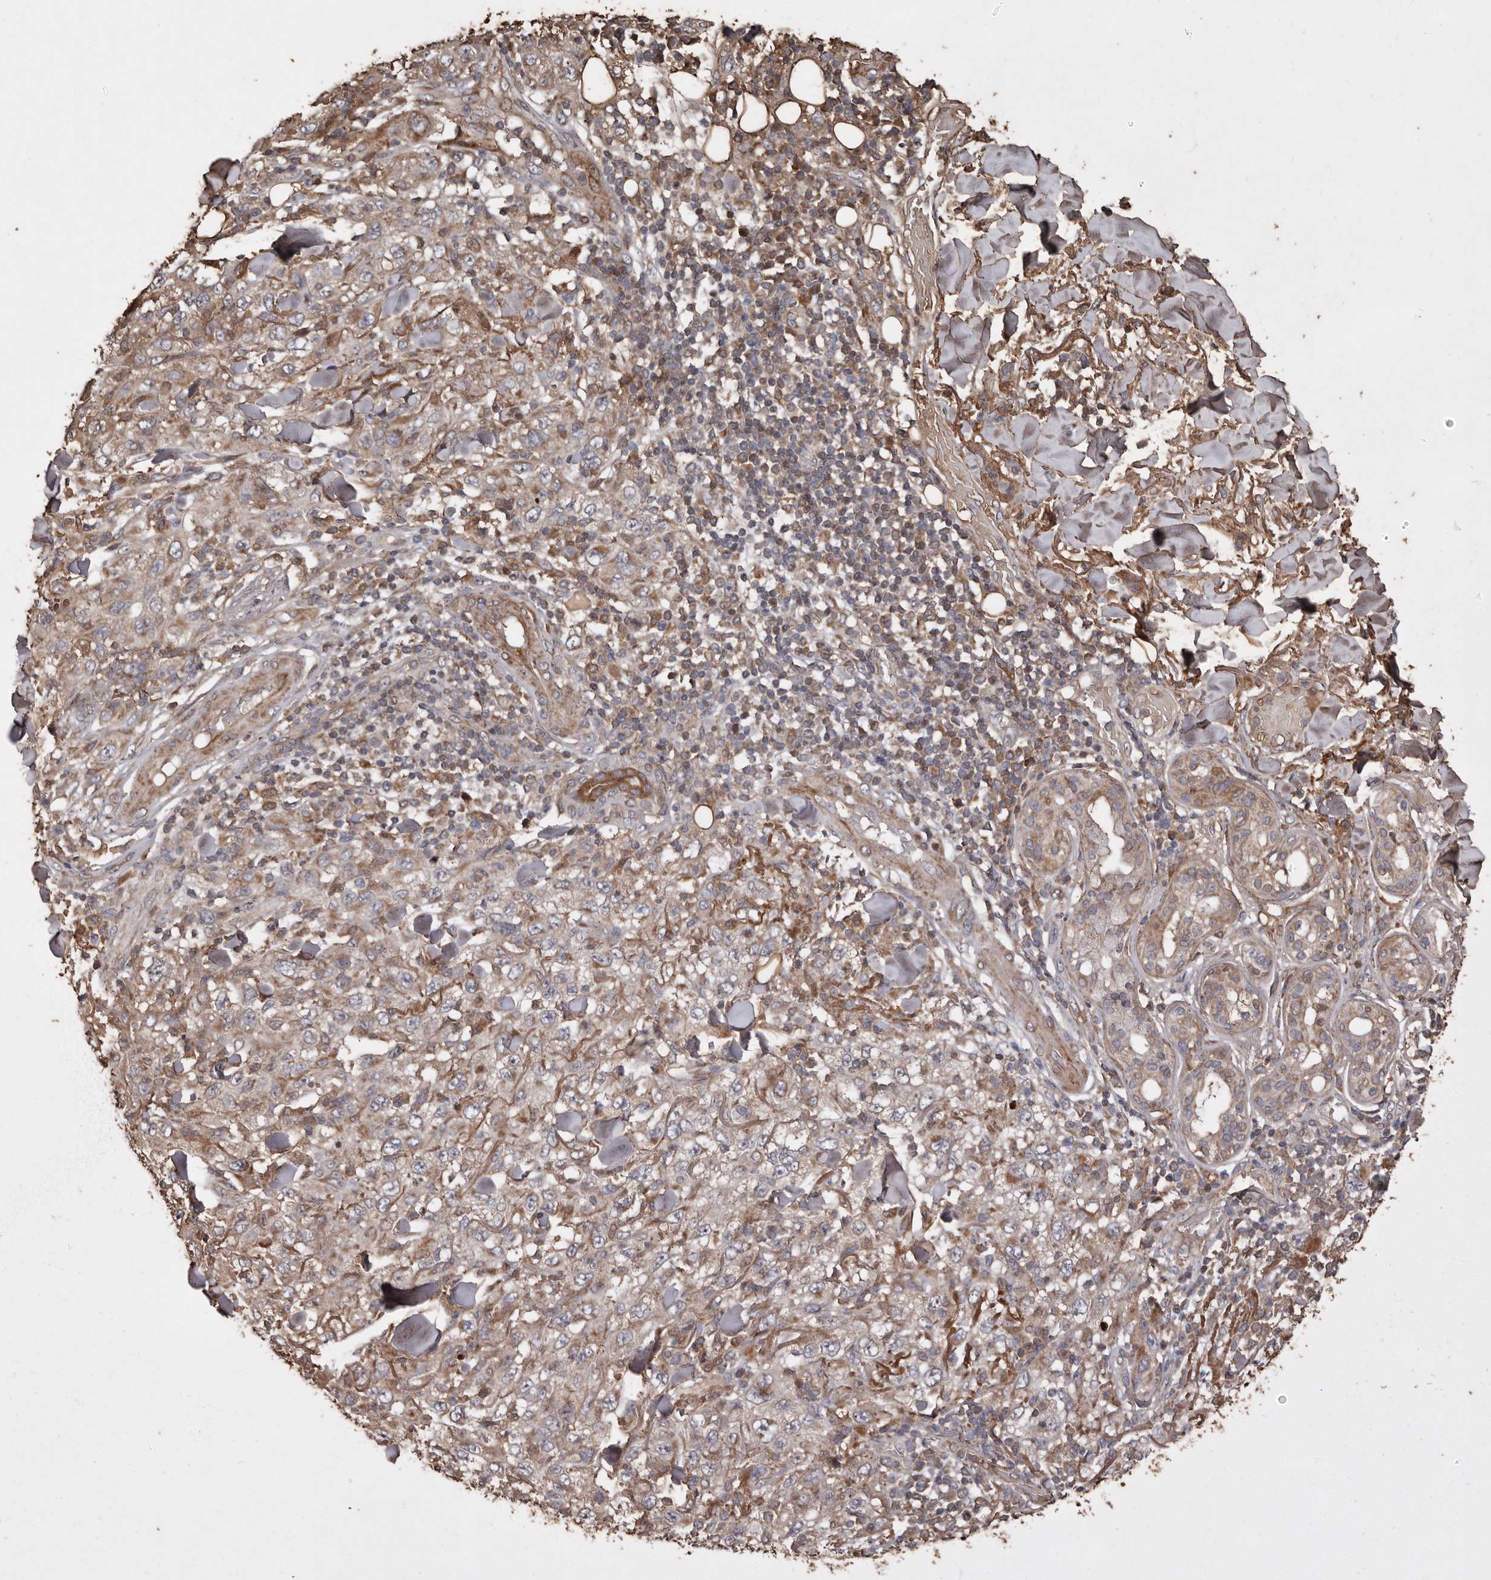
{"staining": {"intensity": "moderate", "quantity": "25%-75%", "location": "cytoplasmic/membranous"}, "tissue": "skin cancer", "cell_type": "Tumor cells", "image_type": "cancer", "snomed": [{"axis": "morphology", "description": "Squamous cell carcinoma, NOS"}, {"axis": "topography", "description": "Skin"}], "caption": "Skin cancer tissue displays moderate cytoplasmic/membranous positivity in about 25%-75% of tumor cells", "gene": "RANBP17", "patient": {"sex": "female", "age": 88}}